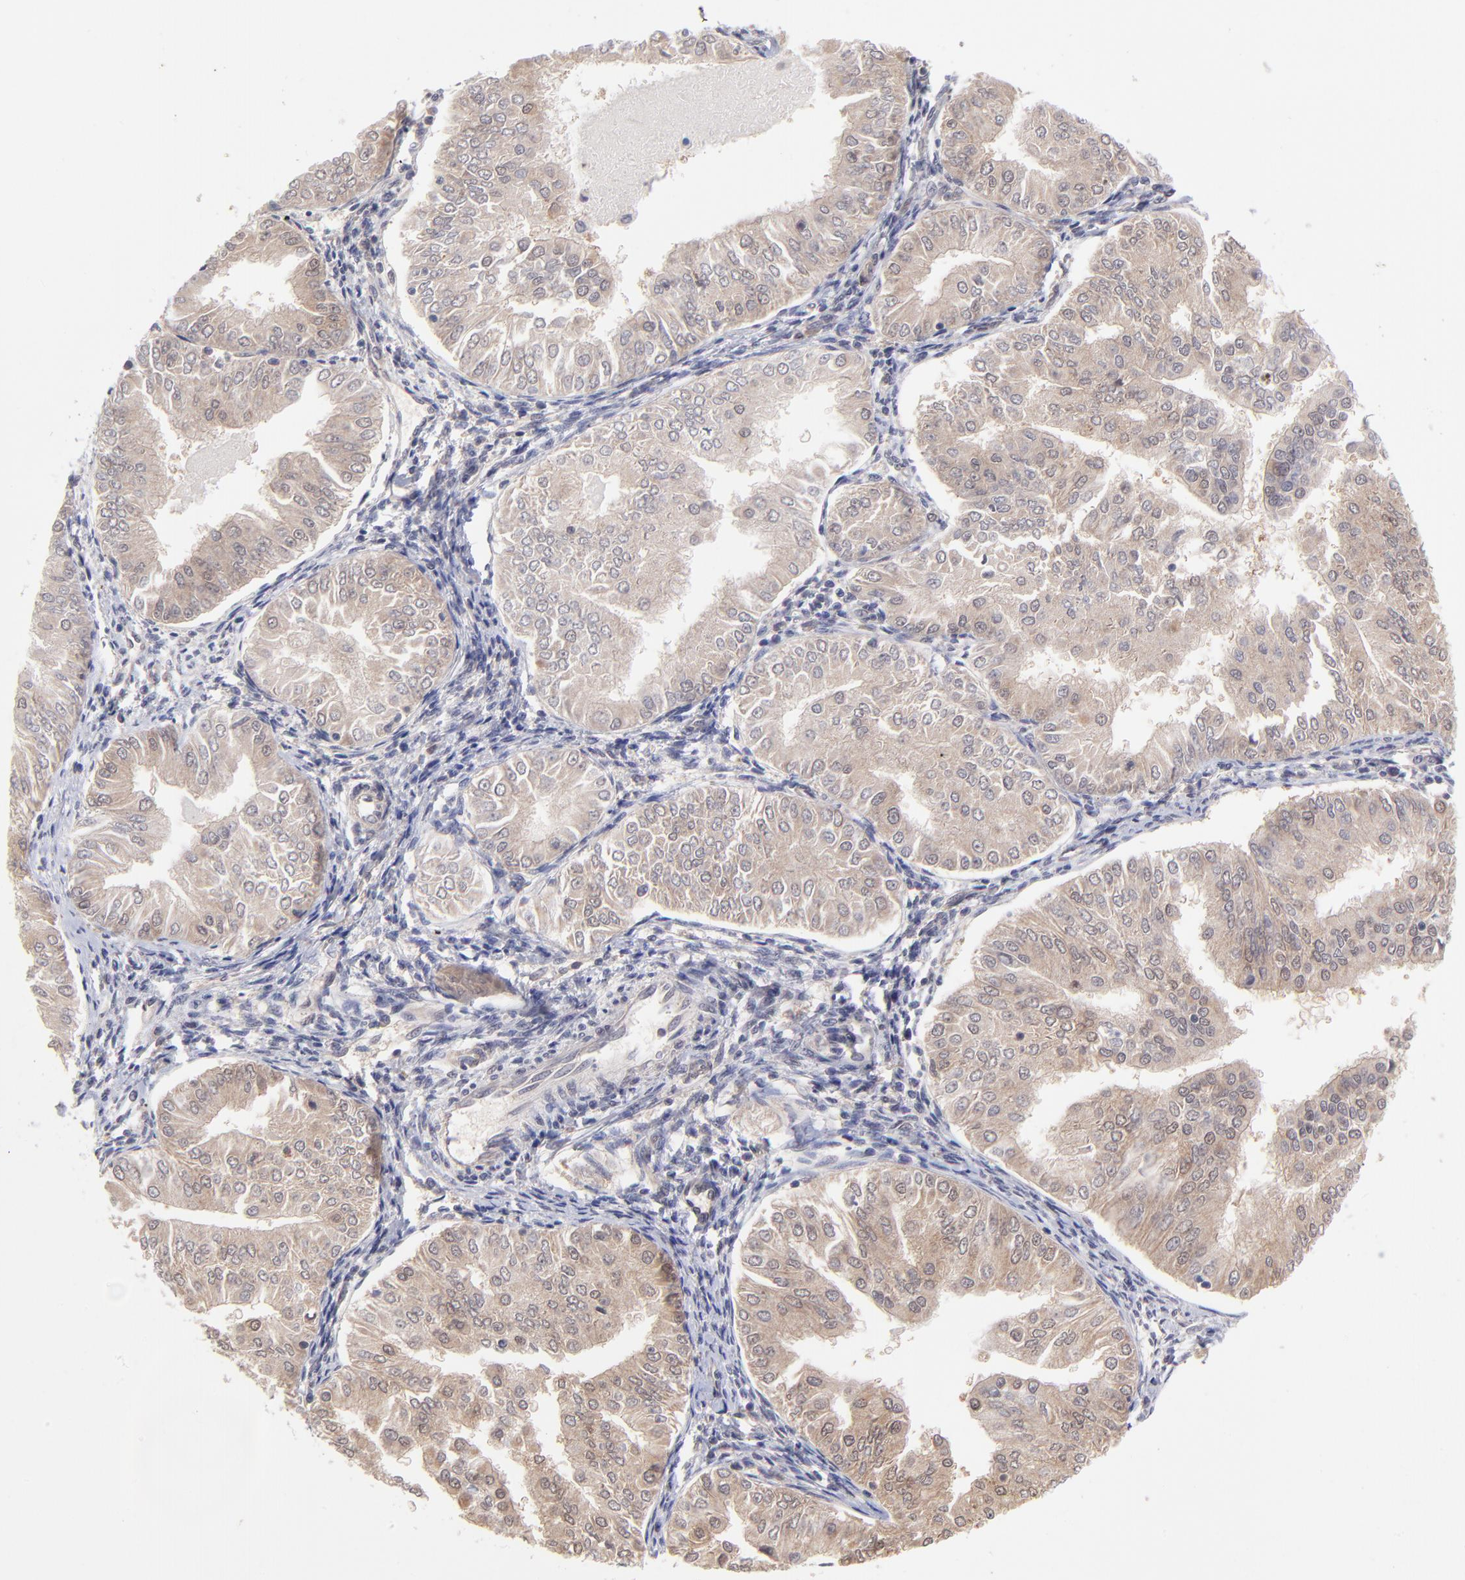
{"staining": {"intensity": "weak", "quantity": ">75%", "location": "cytoplasmic/membranous"}, "tissue": "endometrial cancer", "cell_type": "Tumor cells", "image_type": "cancer", "snomed": [{"axis": "morphology", "description": "Adenocarcinoma, NOS"}, {"axis": "topography", "description": "Endometrium"}], "caption": "The image displays staining of endometrial cancer (adenocarcinoma), revealing weak cytoplasmic/membranous protein staining (brown color) within tumor cells. The staining was performed using DAB, with brown indicating positive protein expression. Nuclei are stained blue with hematoxylin.", "gene": "UBE2E3", "patient": {"sex": "female", "age": 53}}